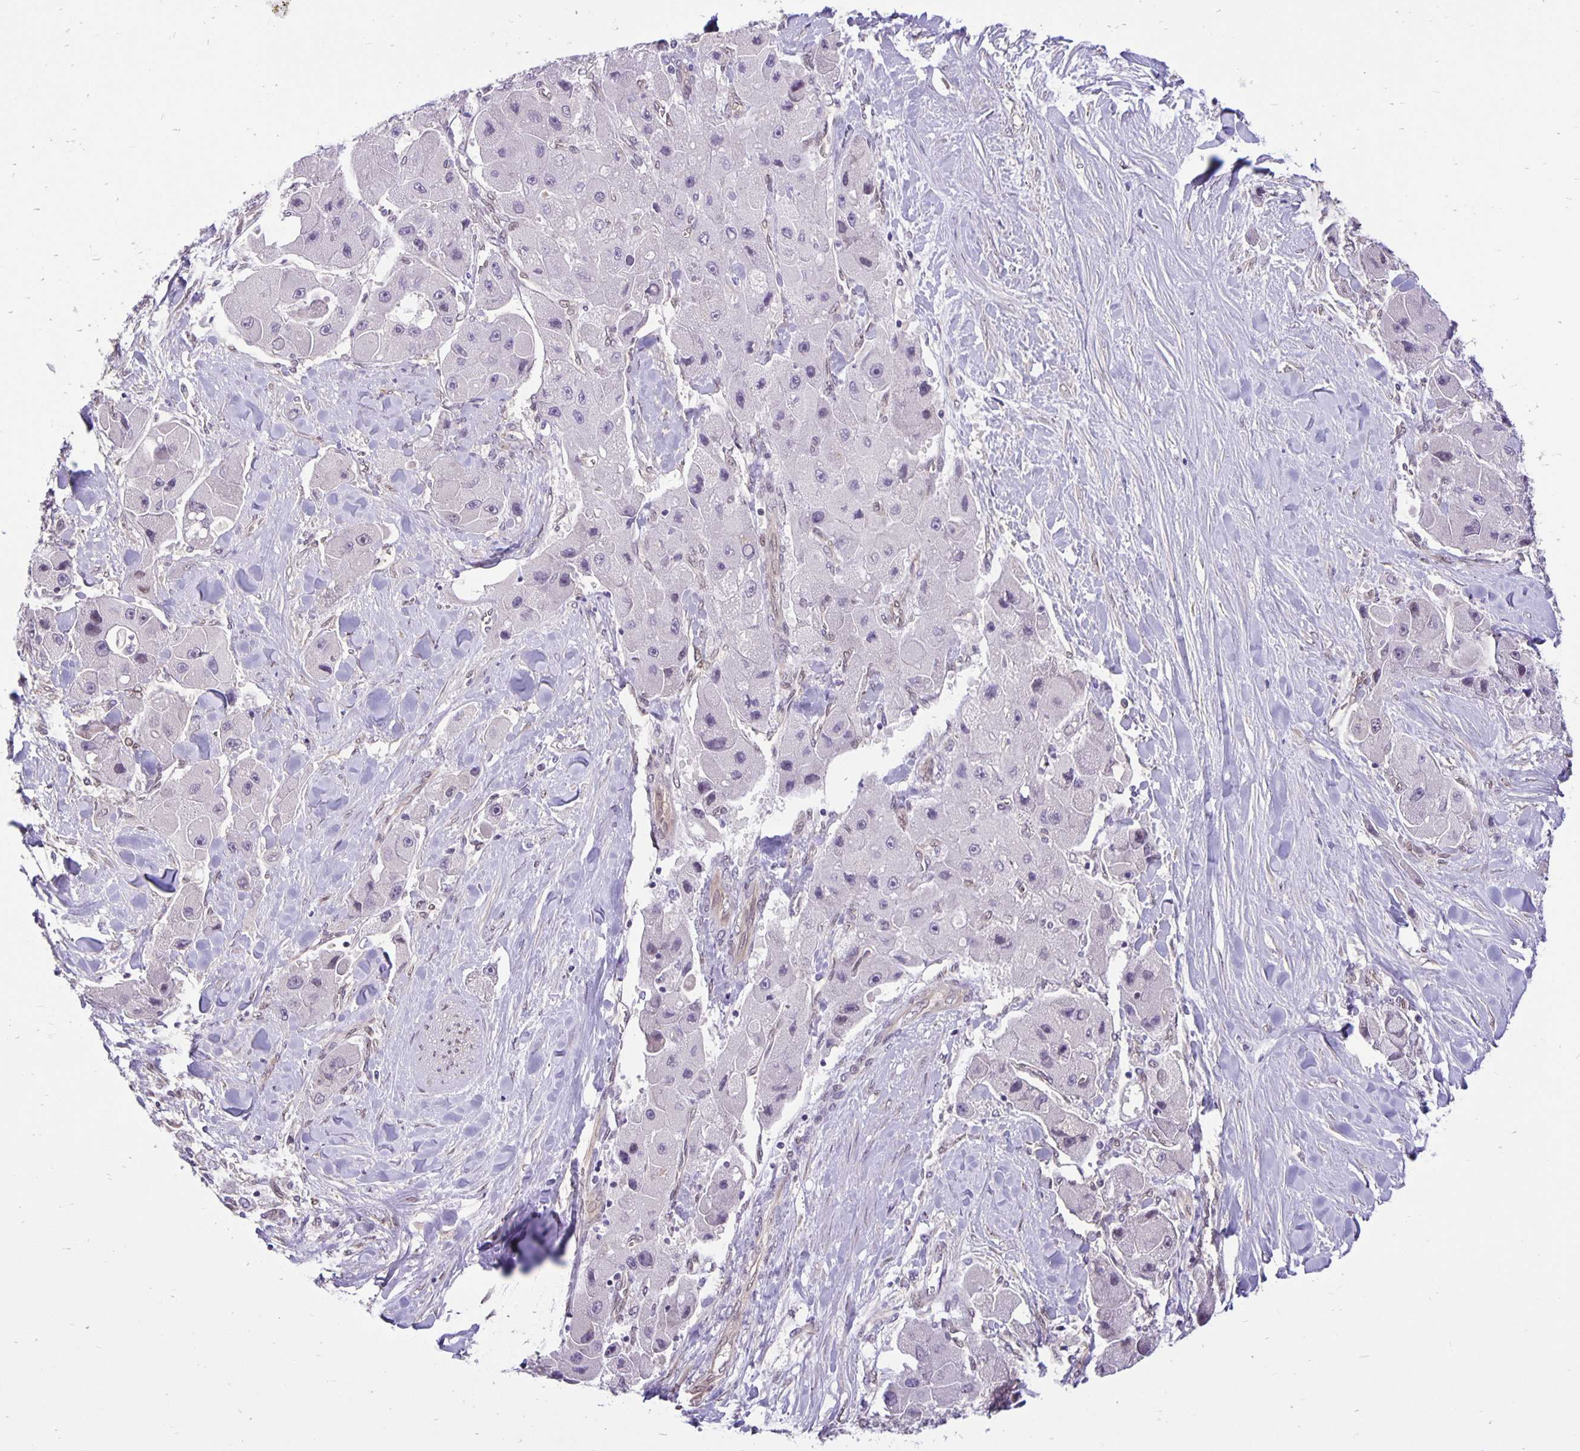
{"staining": {"intensity": "negative", "quantity": "none", "location": "none"}, "tissue": "liver cancer", "cell_type": "Tumor cells", "image_type": "cancer", "snomed": [{"axis": "morphology", "description": "Carcinoma, Hepatocellular, NOS"}, {"axis": "topography", "description": "Liver"}], "caption": "Protein analysis of liver cancer exhibits no significant positivity in tumor cells. (DAB immunohistochemistry visualized using brightfield microscopy, high magnification).", "gene": "TAX1BP3", "patient": {"sex": "male", "age": 24}}